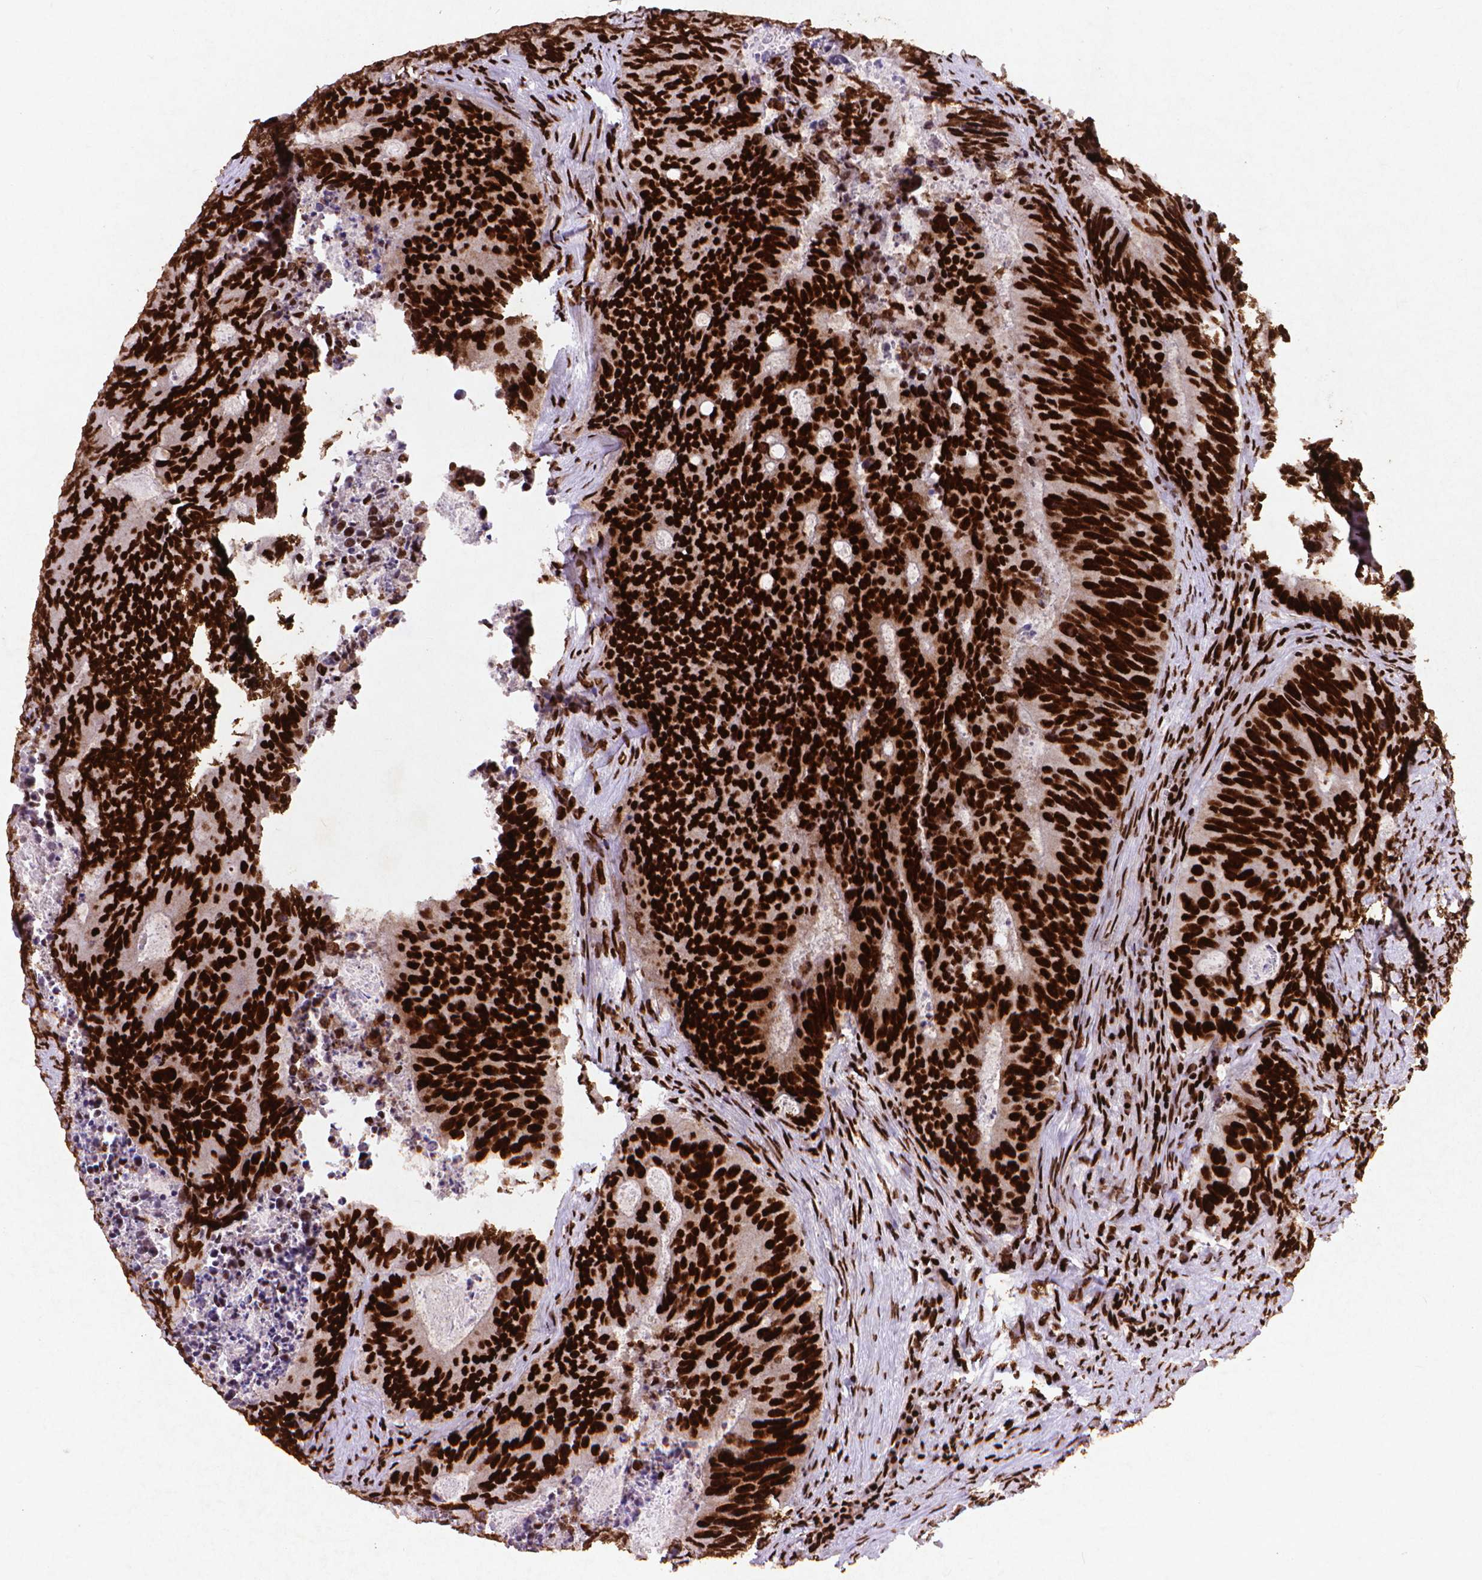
{"staining": {"intensity": "strong", "quantity": ">75%", "location": "nuclear"}, "tissue": "colorectal cancer", "cell_type": "Tumor cells", "image_type": "cancer", "snomed": [{"axis": "morphology", "description": "Adenocarcinoma, NOS"}, {"axis": "topography", "description": "Colon"}], "caption": "Adenocarcinoma (colorectal) stained with a protein marker exhibits strong staining in tumor cells.", "gene": "CITED2", "patient": {"sex": "male", "age": 67}}